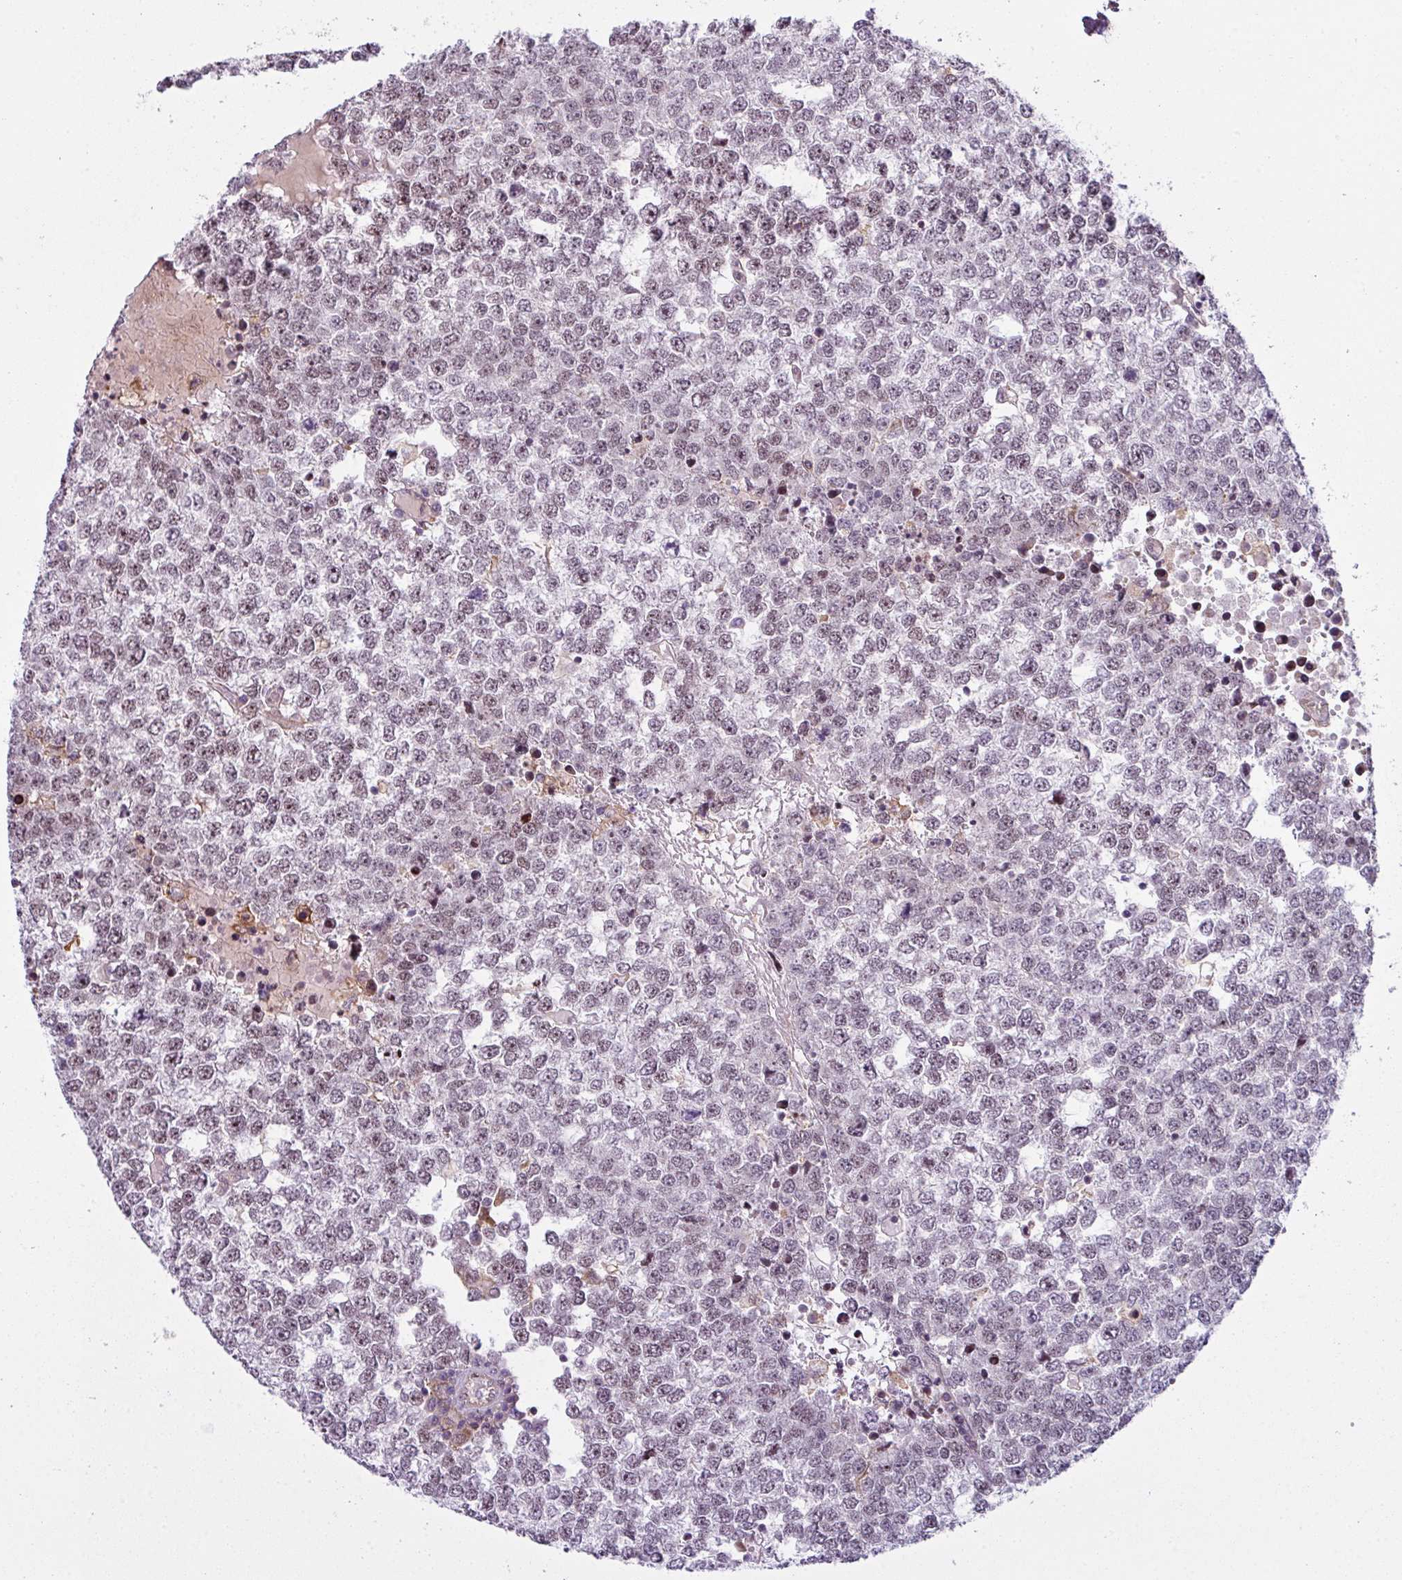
{"staining": {"intensity": "negative", "quantity": "none", "location": "none"}, "tissue": "testis cancer", "cell_type": "Tumor cells", "image_type": "cancer", "snomed": [{"axis": "morphology", "description": "Seminoma, NOS"}, {"axis": "topography", "description": "Testis"}], "caption": "Immunohistochemistry (IHC) of human testis cancer (seminoma) demonstrates no staining in tumor cells. The staining is performed using DAB brown chromogen with nuclei counter-stained in using hematoxylin.", "gene": "ZC2HC1C", "patient": {"sex": "male", "age": 65}}